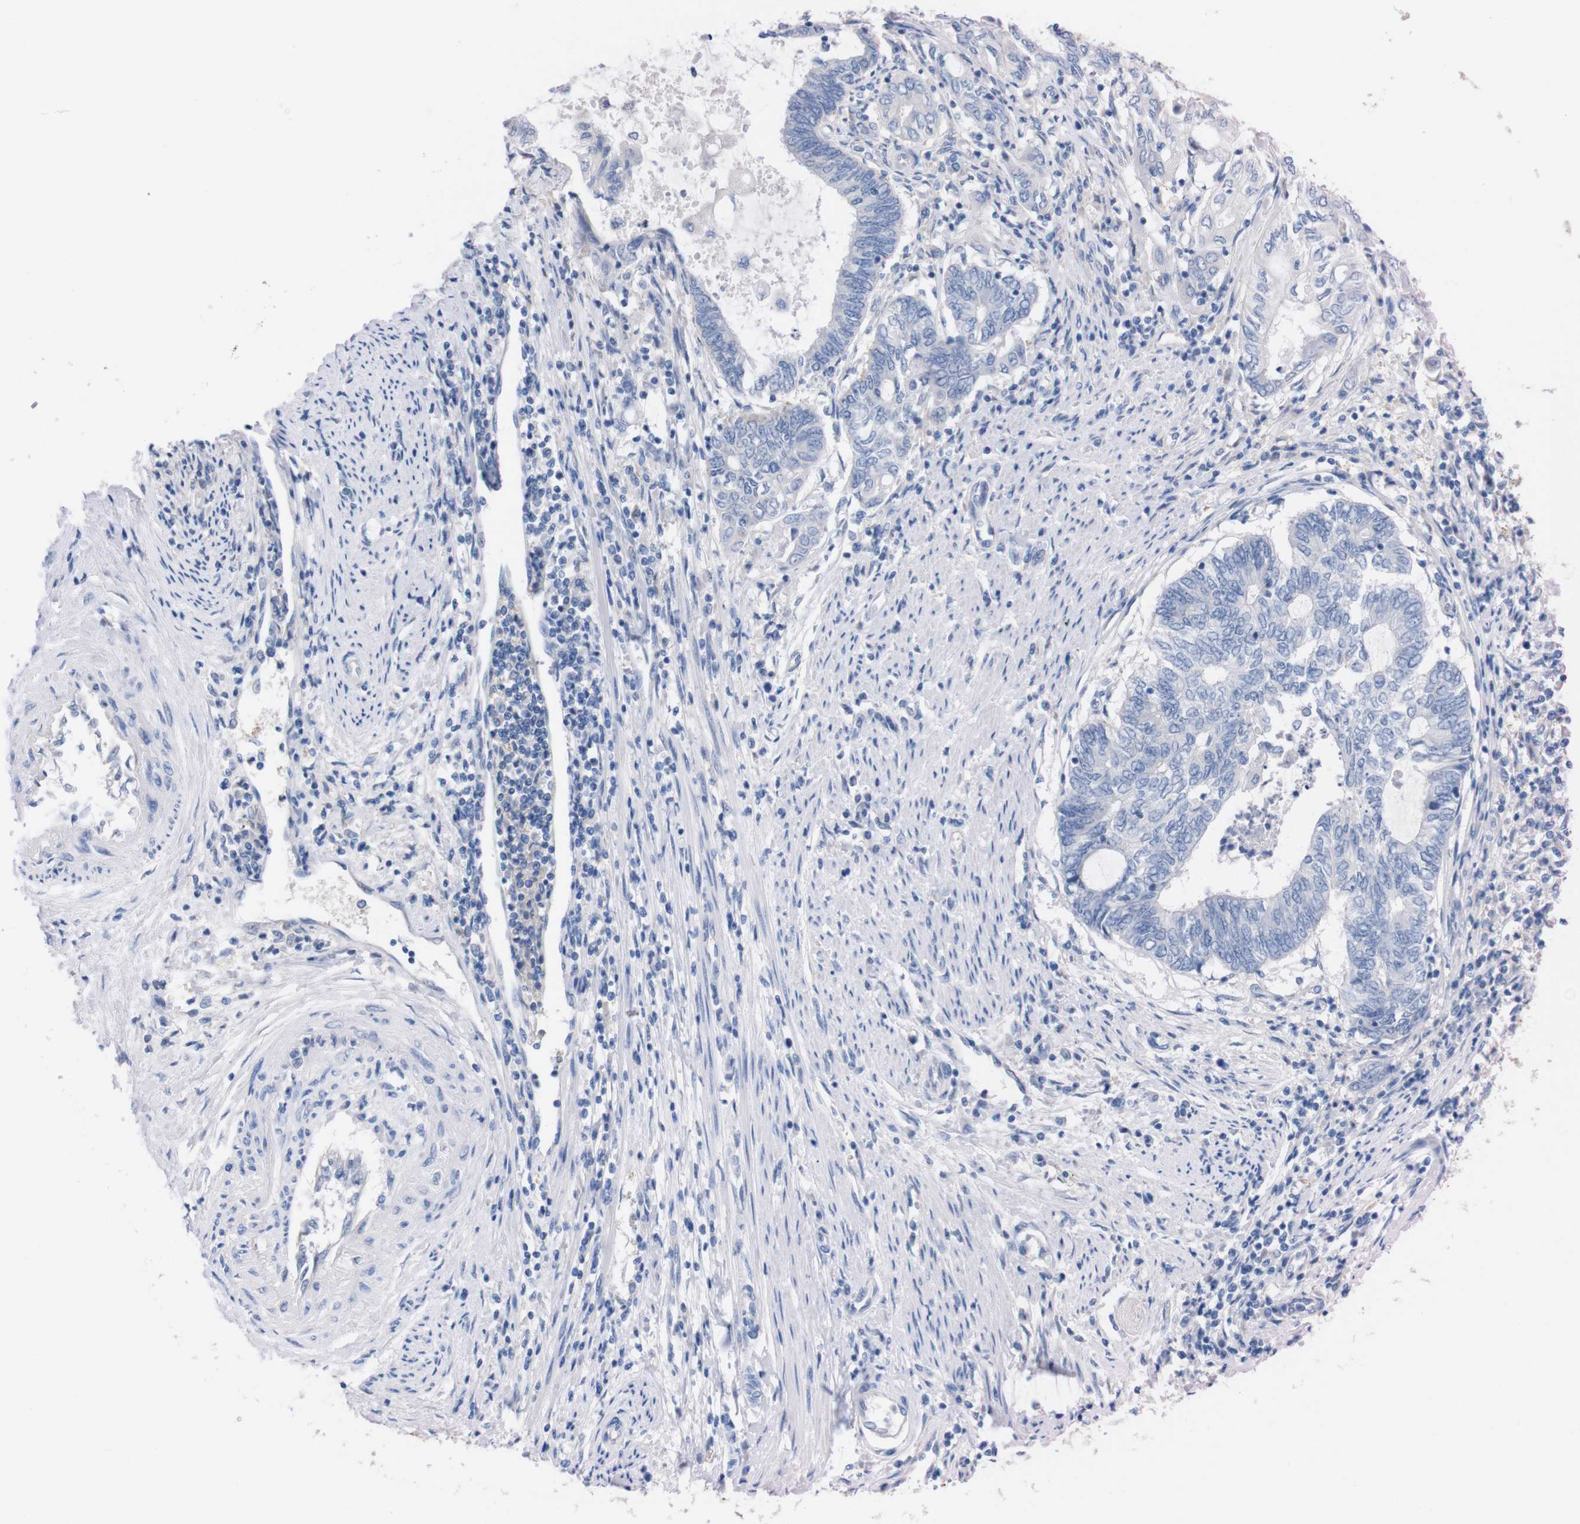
{"staining": {"intensity": "negative", "quantity": "none", "location": "none"}, "tissue": "endometrial cancer", "cell_type": "Tumor cells", "image_type": "cancer", "snomed": [{"axis": "morphology", "description": "Adenocarcinoma, NOS"}, {"axis": "topography", "description": "Uterus"}, {"axis": "topography", "description": "Endometrium"}], "caption": "The histopathology image reveals no significant positivity in tumor cells of endometrial cancer. Nuclei are stained in blue.", "gene": "TMEM243", "patient": {"sex": "female", "age": 70}}